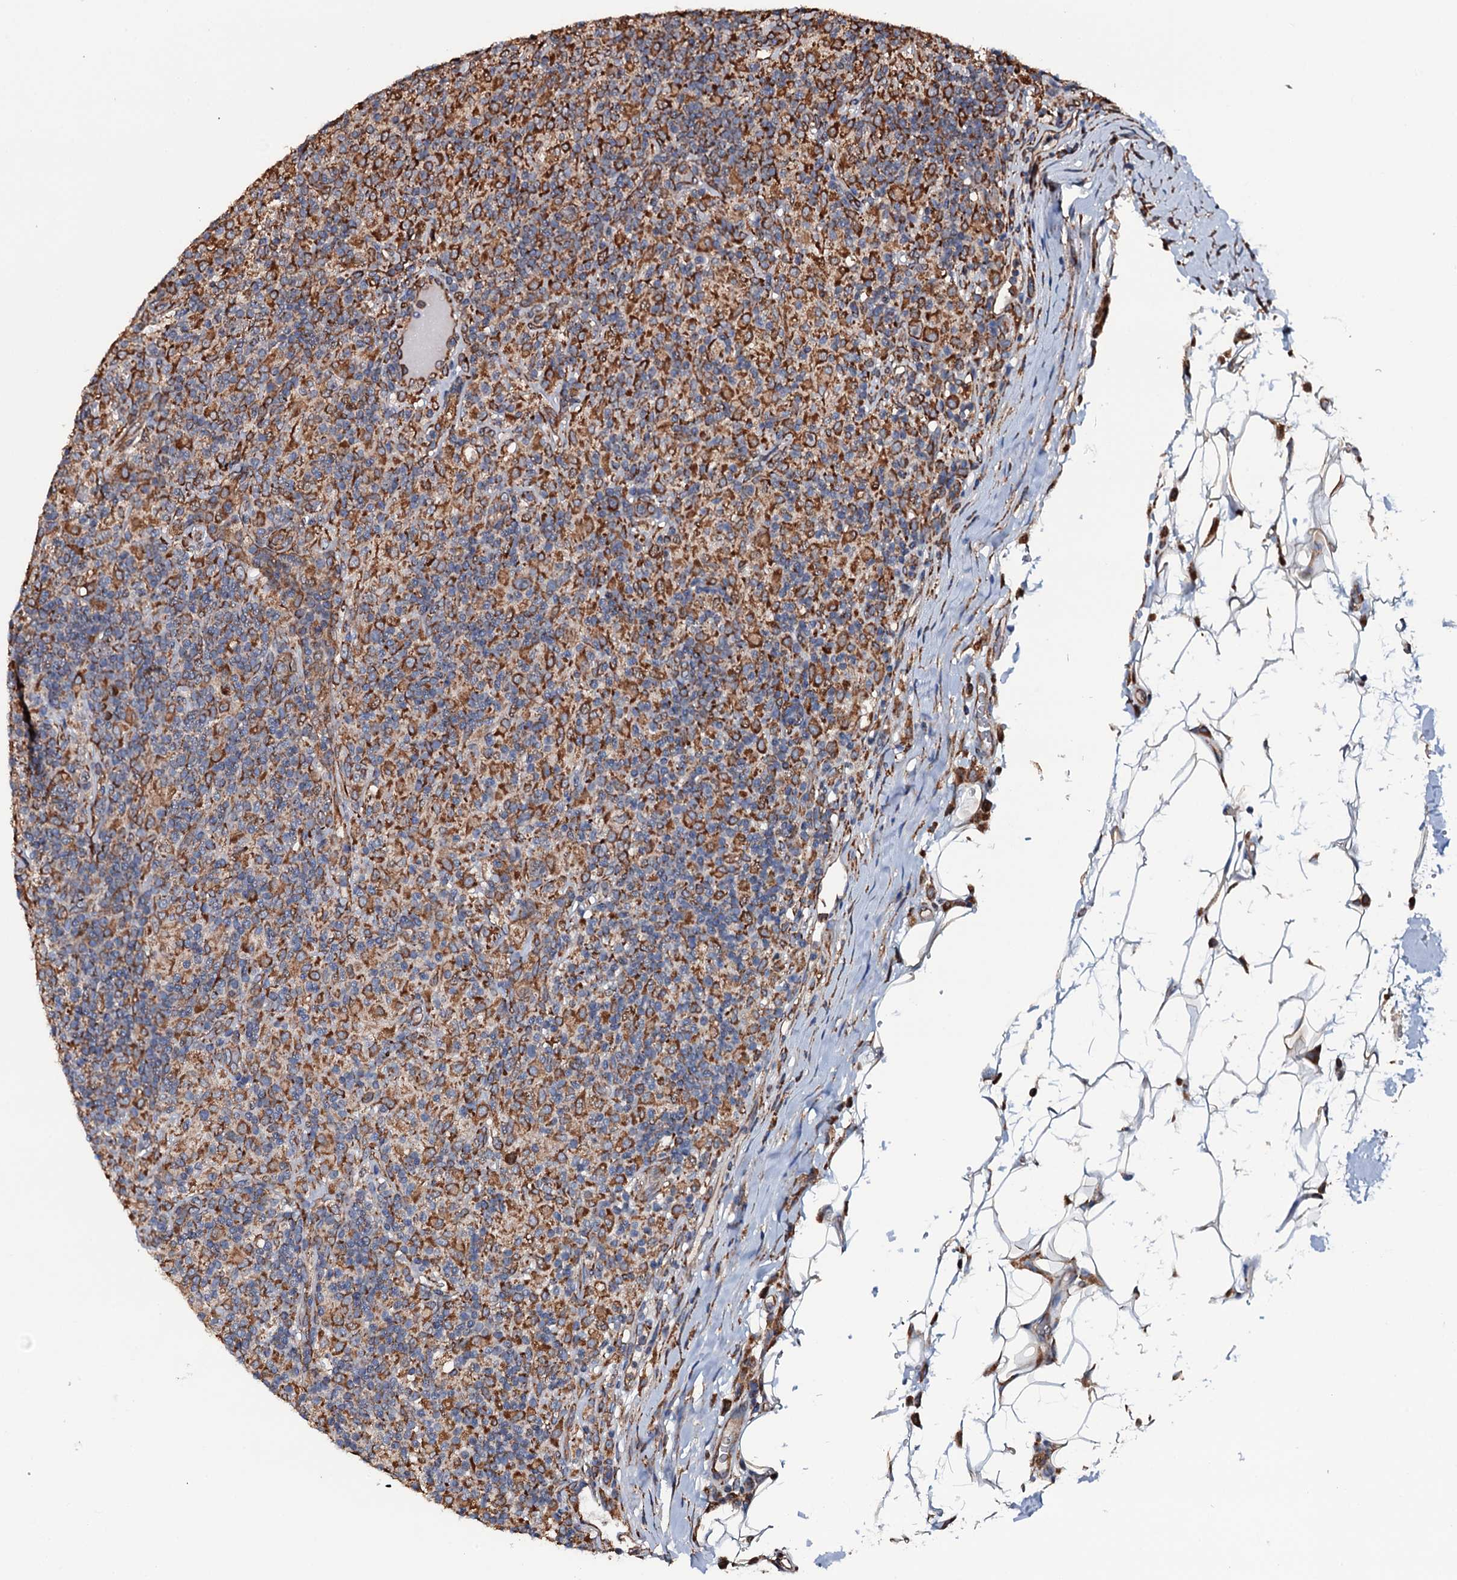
{"staining": {"intensity": "strong", "quantity": ">75%", "location": "cytoplasmic/membranous"}, "tissue": "lymphoma", "cell_type": "Tumor cells", "image_type": "cancer", "snomed": [{"axis": "morphology", "description": "Hodgkin's disease, NOS"}, {"axis": "topography", "description": "Lymph node"}], "caption": "There is high levels of strong cytoplasmic/membranous staining in tumor cells of Hodgkin's disease, as demonstrated by immunohistochemical staining (brown color).", "gene": "RAB12", "patient": {"sex": "male", "age": 70}}